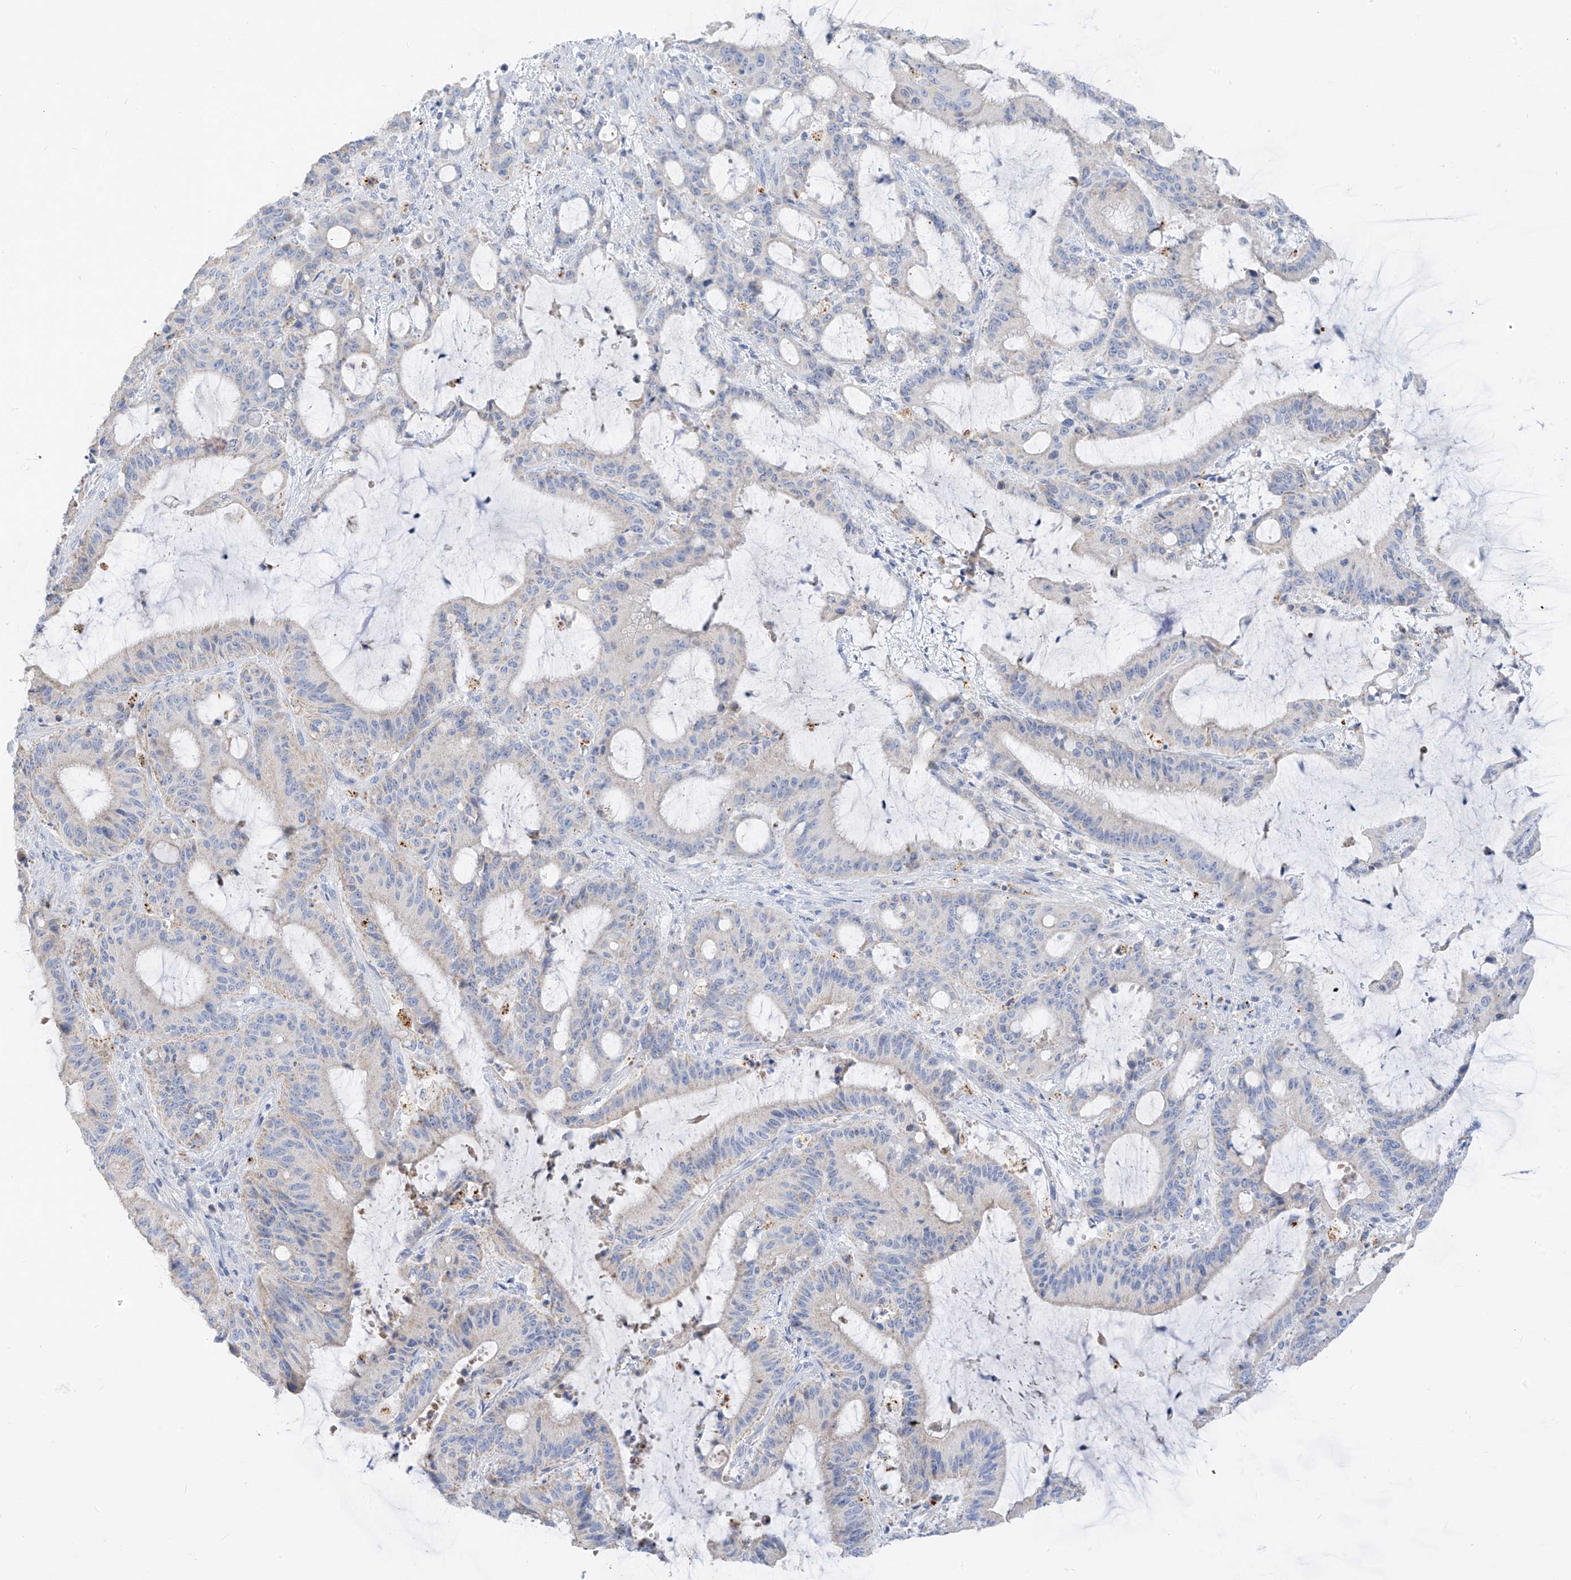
{"staining": {"intensity": "negative", "quantity": "none", "location": "none"}, "tissue": "liver cancer", "cell_type": "Tumor cells", "image_type": "cancer", "snomed": [{"axis": "morphology", "description": "Normal tissue, NOS"}, {"axis": "morphology", "description": "Cholangiocarcinoma"}, {"axis": "topography", "description": "Liver"}, {"axis": "topography", "description": "Peripheral nerve tissue"}], "caption": "This is an immunohistochemistry (IHC) image of liver cancer. There is no positivity in tumor cells.", "gene": "ZNF404", "patient": {"sex": "female", "age": 73}}